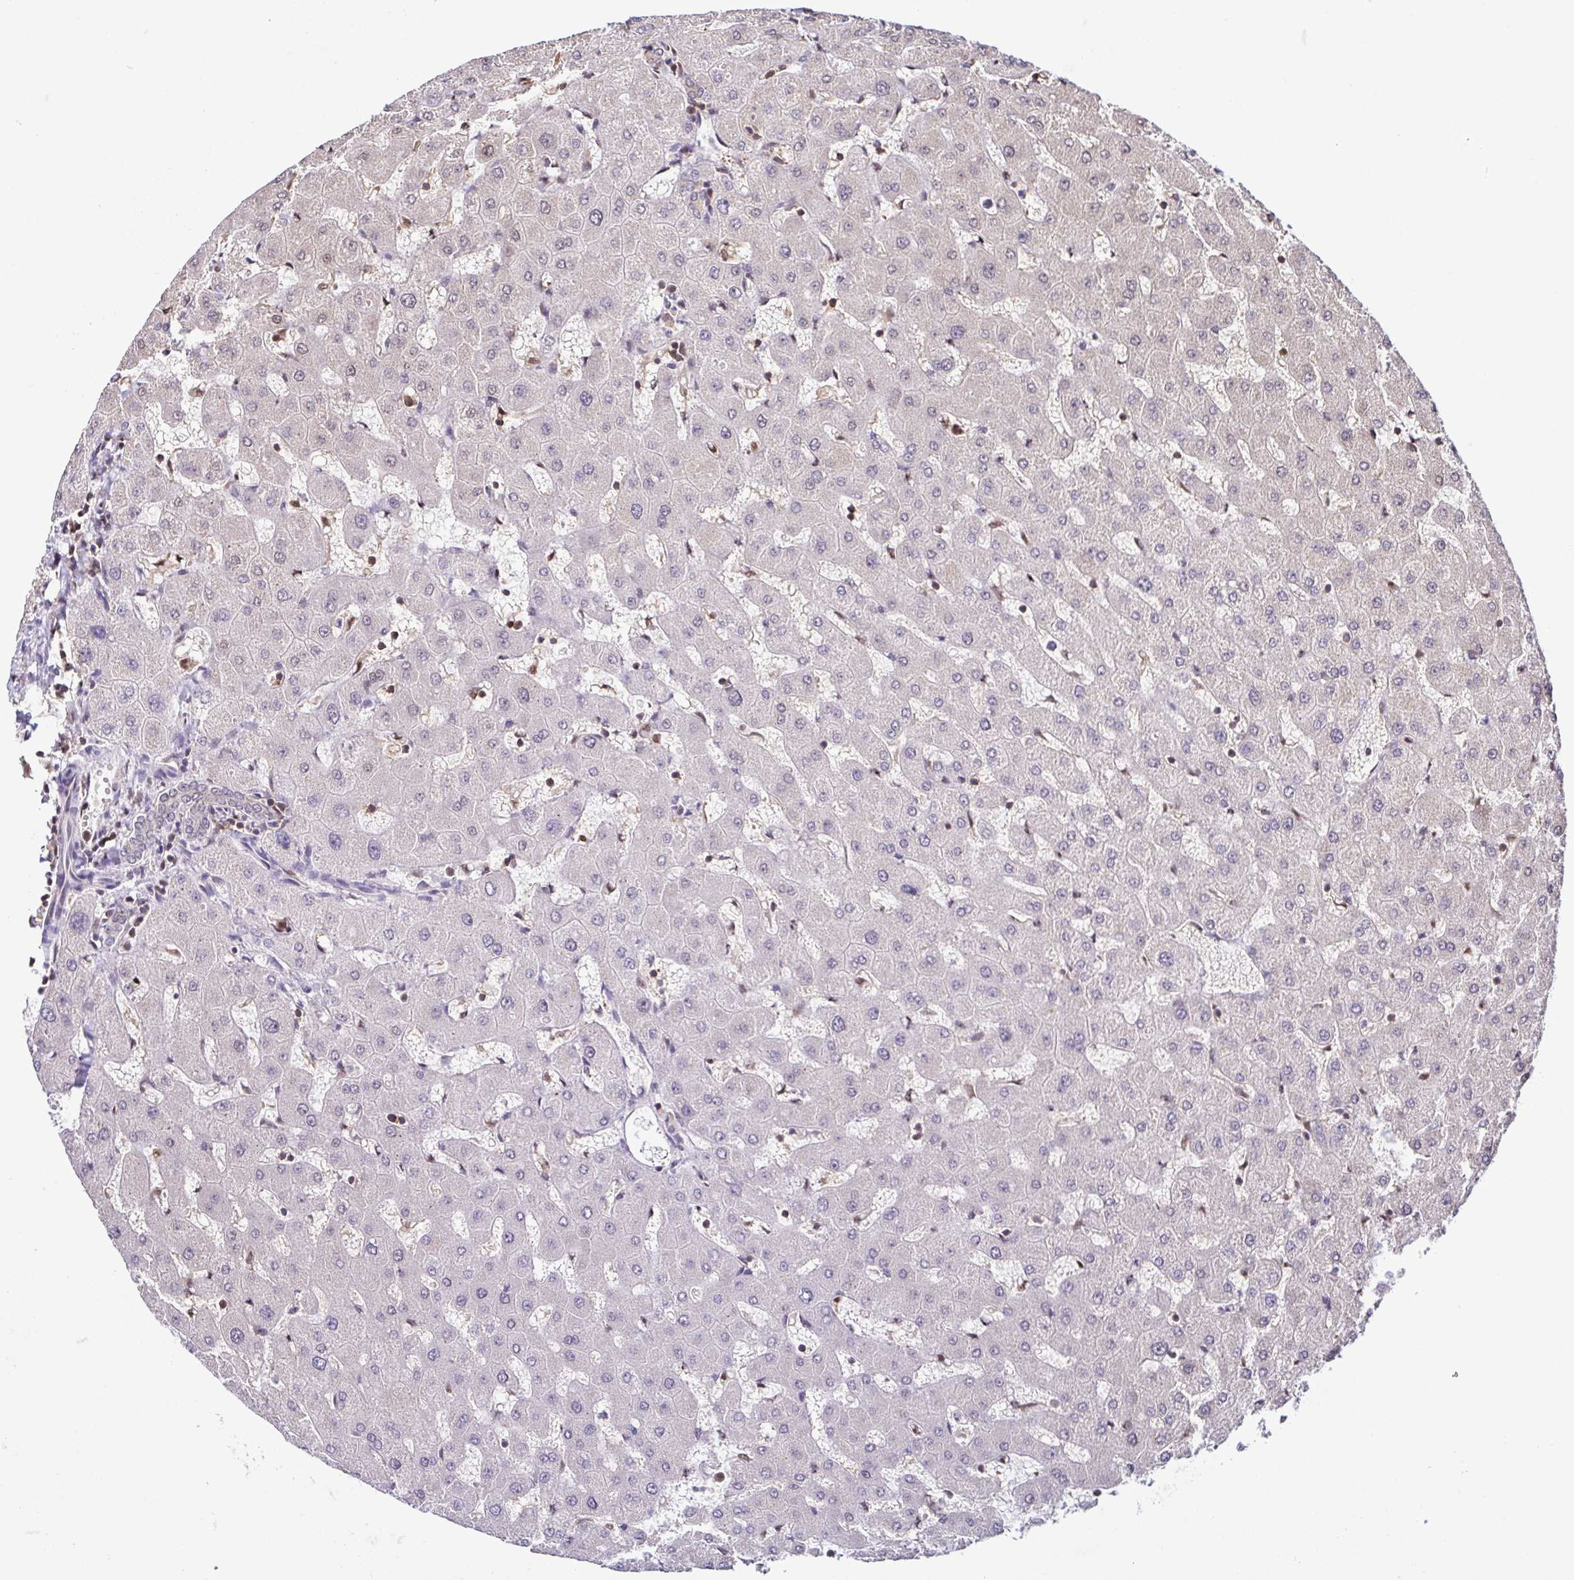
{"staining": {"intensity": "negative", "quantity": "none", "location": "none"}, "tissue": "liver", "cell_type": "Cholangiocytes", "image_type": "normal", "snomed": [{"axis": "morphology", "description": "Normal tissue, NOS"}, {"axis": "topography", "description": "Liver"}], "caption": "IHC photomicrograph of normal human liver stained for a protein (brown), which displays no positivity in cholangiocytes.", "gene": "PSMB9", "patient": {"sex": "female", "age": 63}}